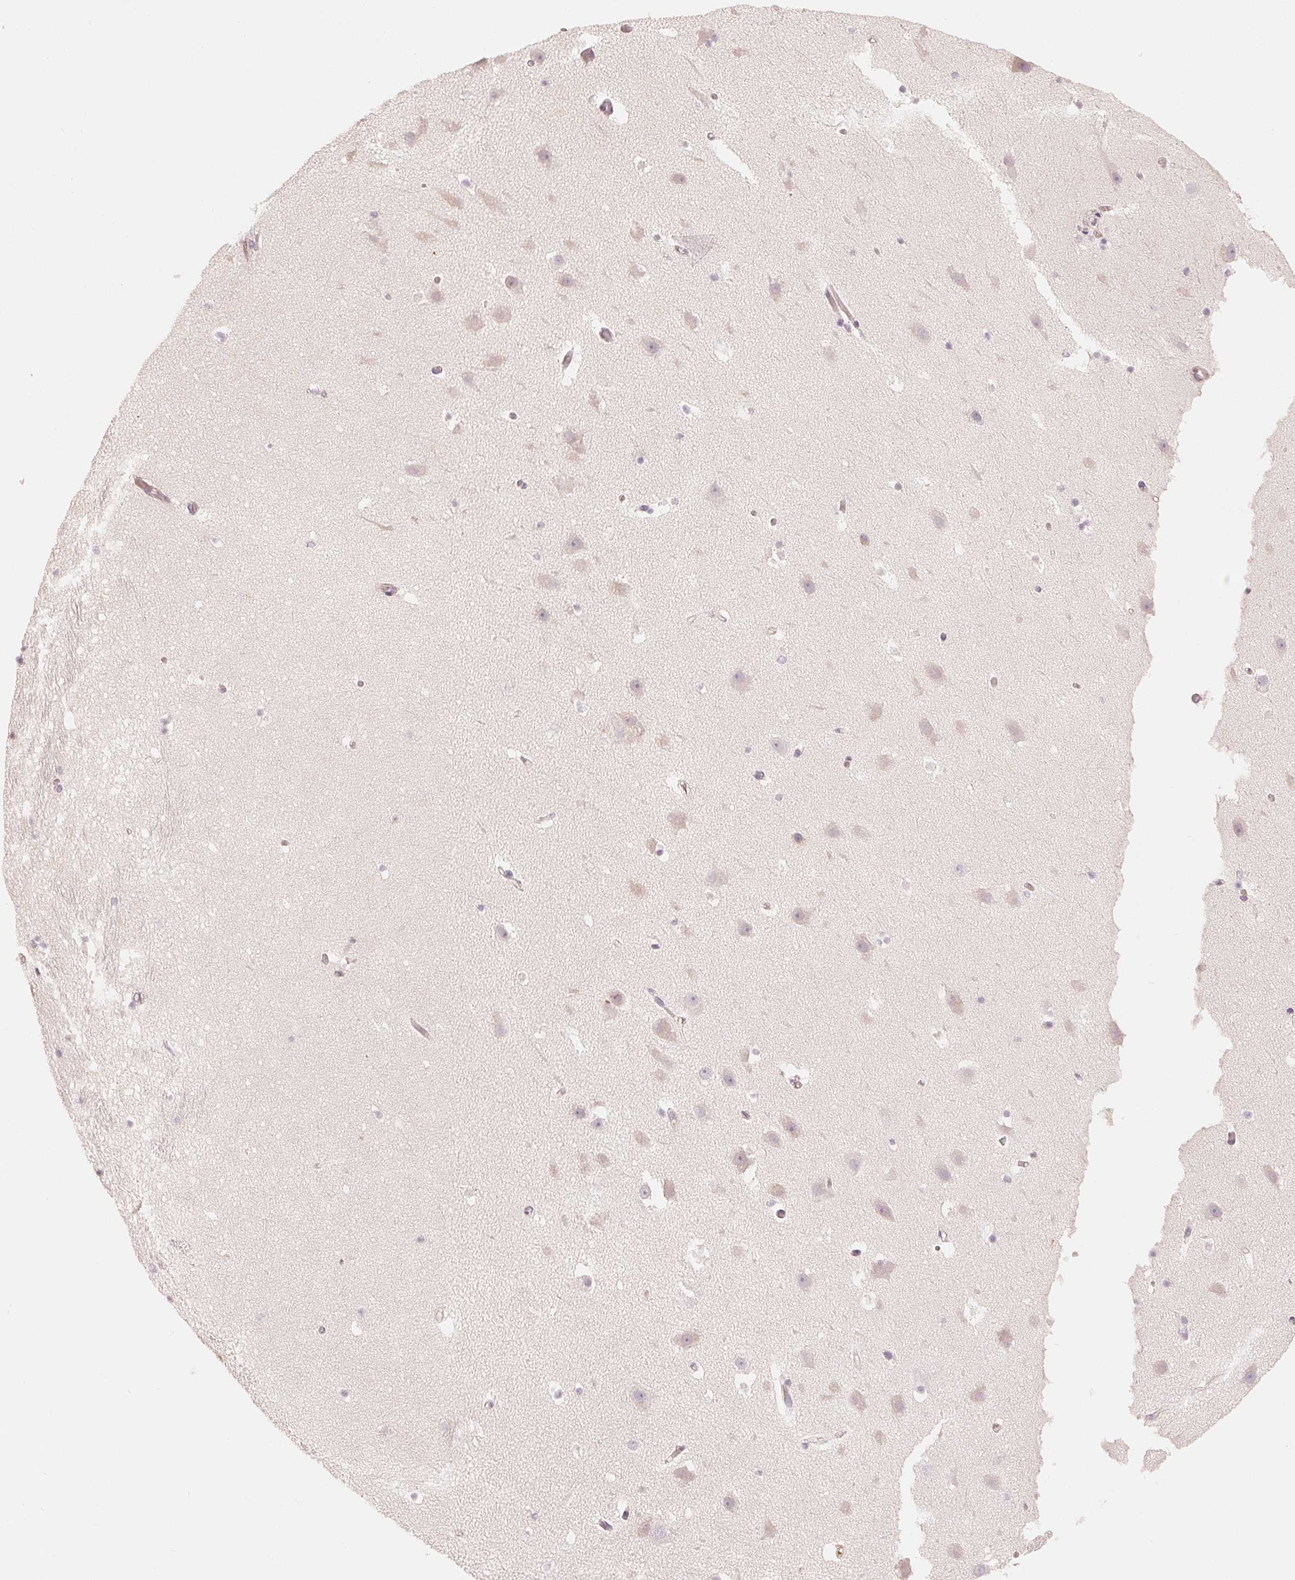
{"staining": {"intensity": "negative", "quantity": "none", "location": "none"}, "tissue": "hippocampus", "cell_type": "Glial cells", "image_type": "normal", "snomed": [{"axis": "morphology", "description": "Normal tissue, NOS"}, {"axis": "topography", "description": "Hippocampus"}], "caption": "DAB immunohistochemical staining of unremarkable hippocampus shows no significant expression in glial cells.", "gene": "CFHR2", "patient": {"sex": "male", "age": 26}}